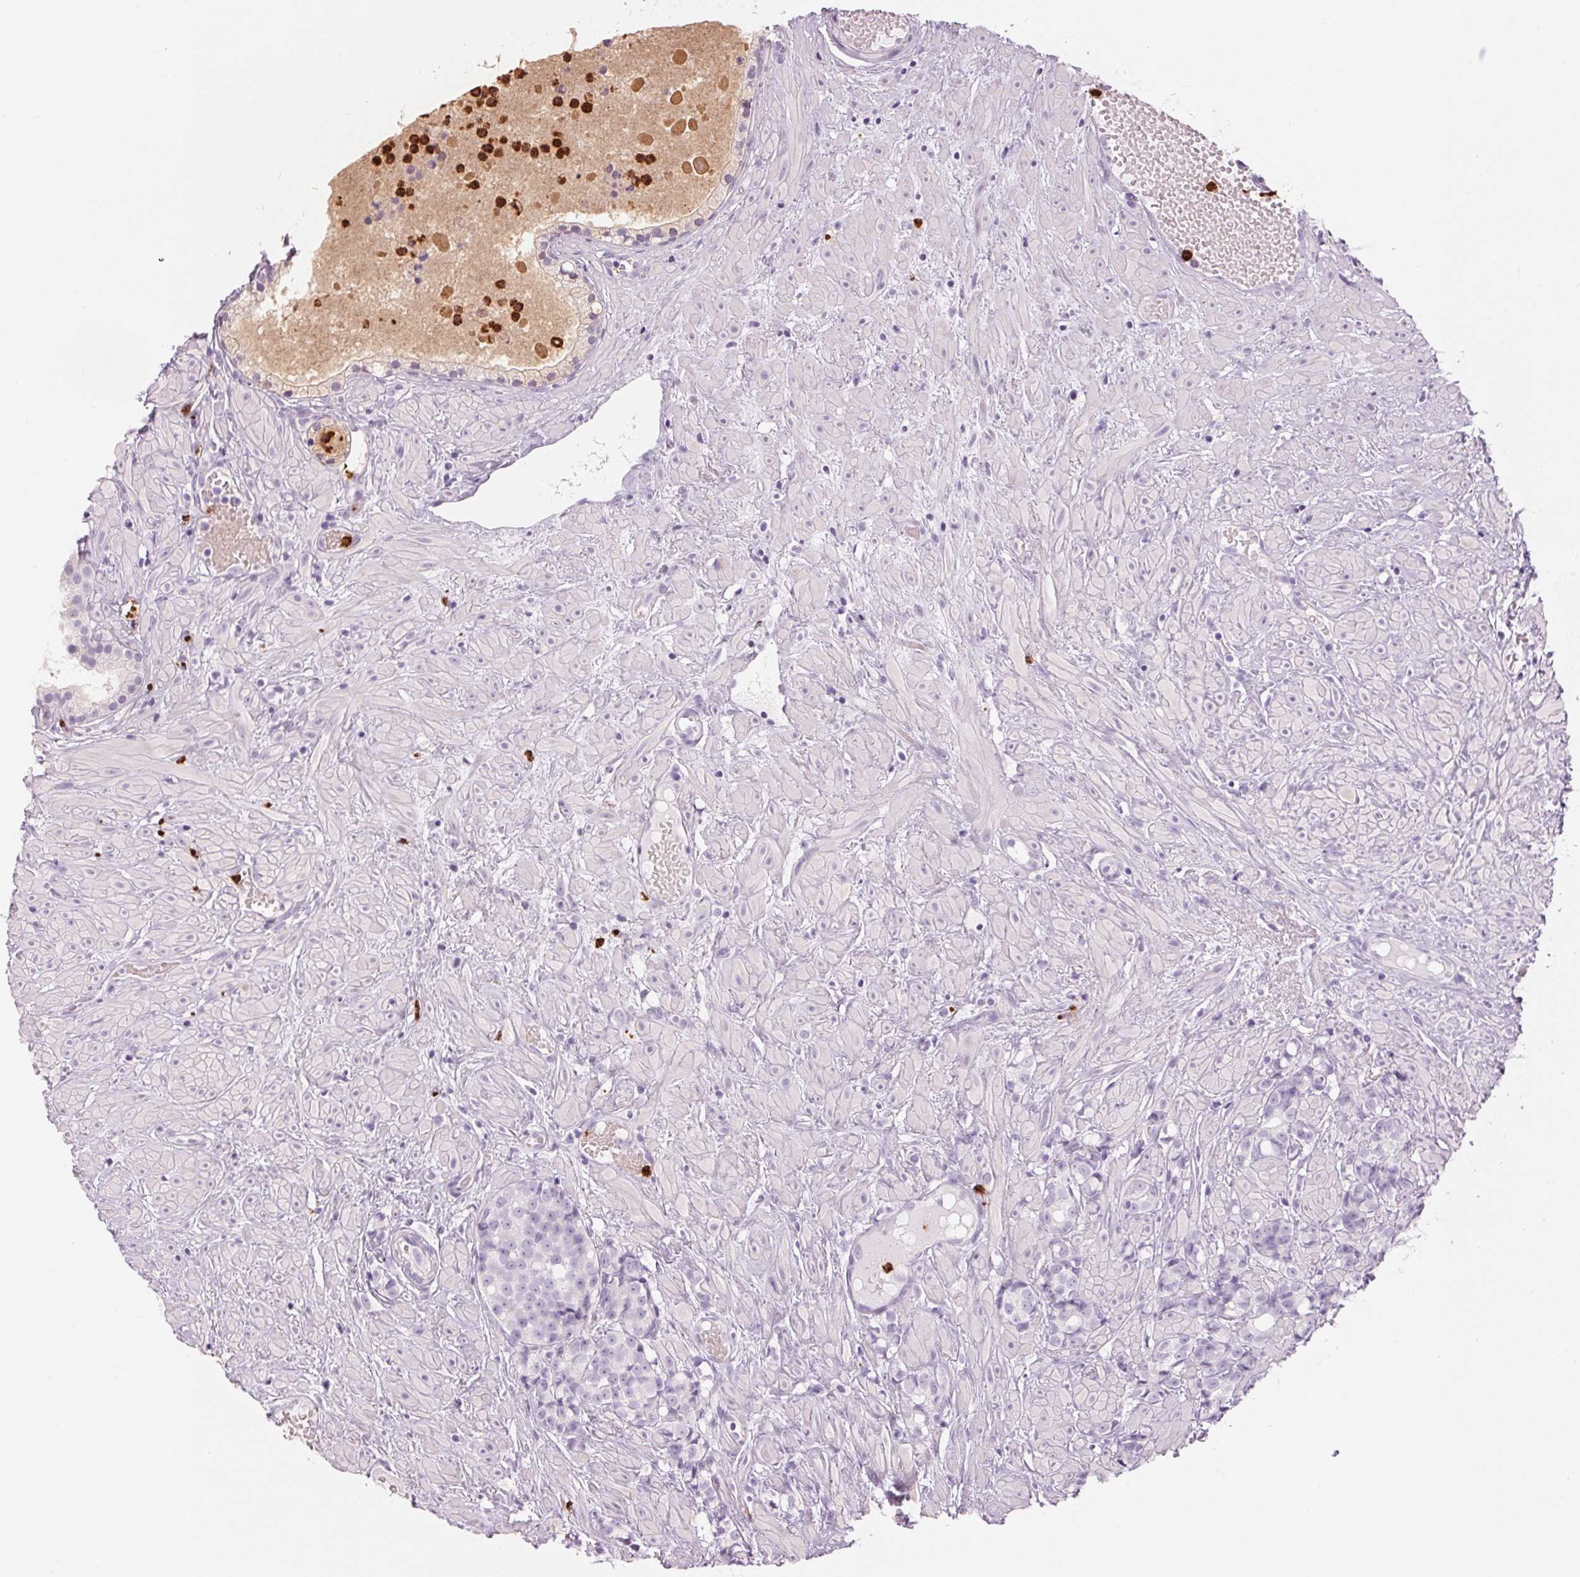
{"staining": {"intensity": "negative", "quantity": "none", "location": "none"}, "tissue": "prostate cancer", "cell_type": "Tumor cells", "image_type": "cancer", "snomed": [{"axis": "morphology", "description": "Adenocarcinoma, High grade"}, {"axis": "topography", "description": "Prostate"}], "caption": "This is a image of immunohistochemistry (IHC) staining of prostate high-grade adenocarcinoma, which shows no expression in tumor cells.", "gene": "KLK7", "patient": {"sex": "male", "age": 81}}